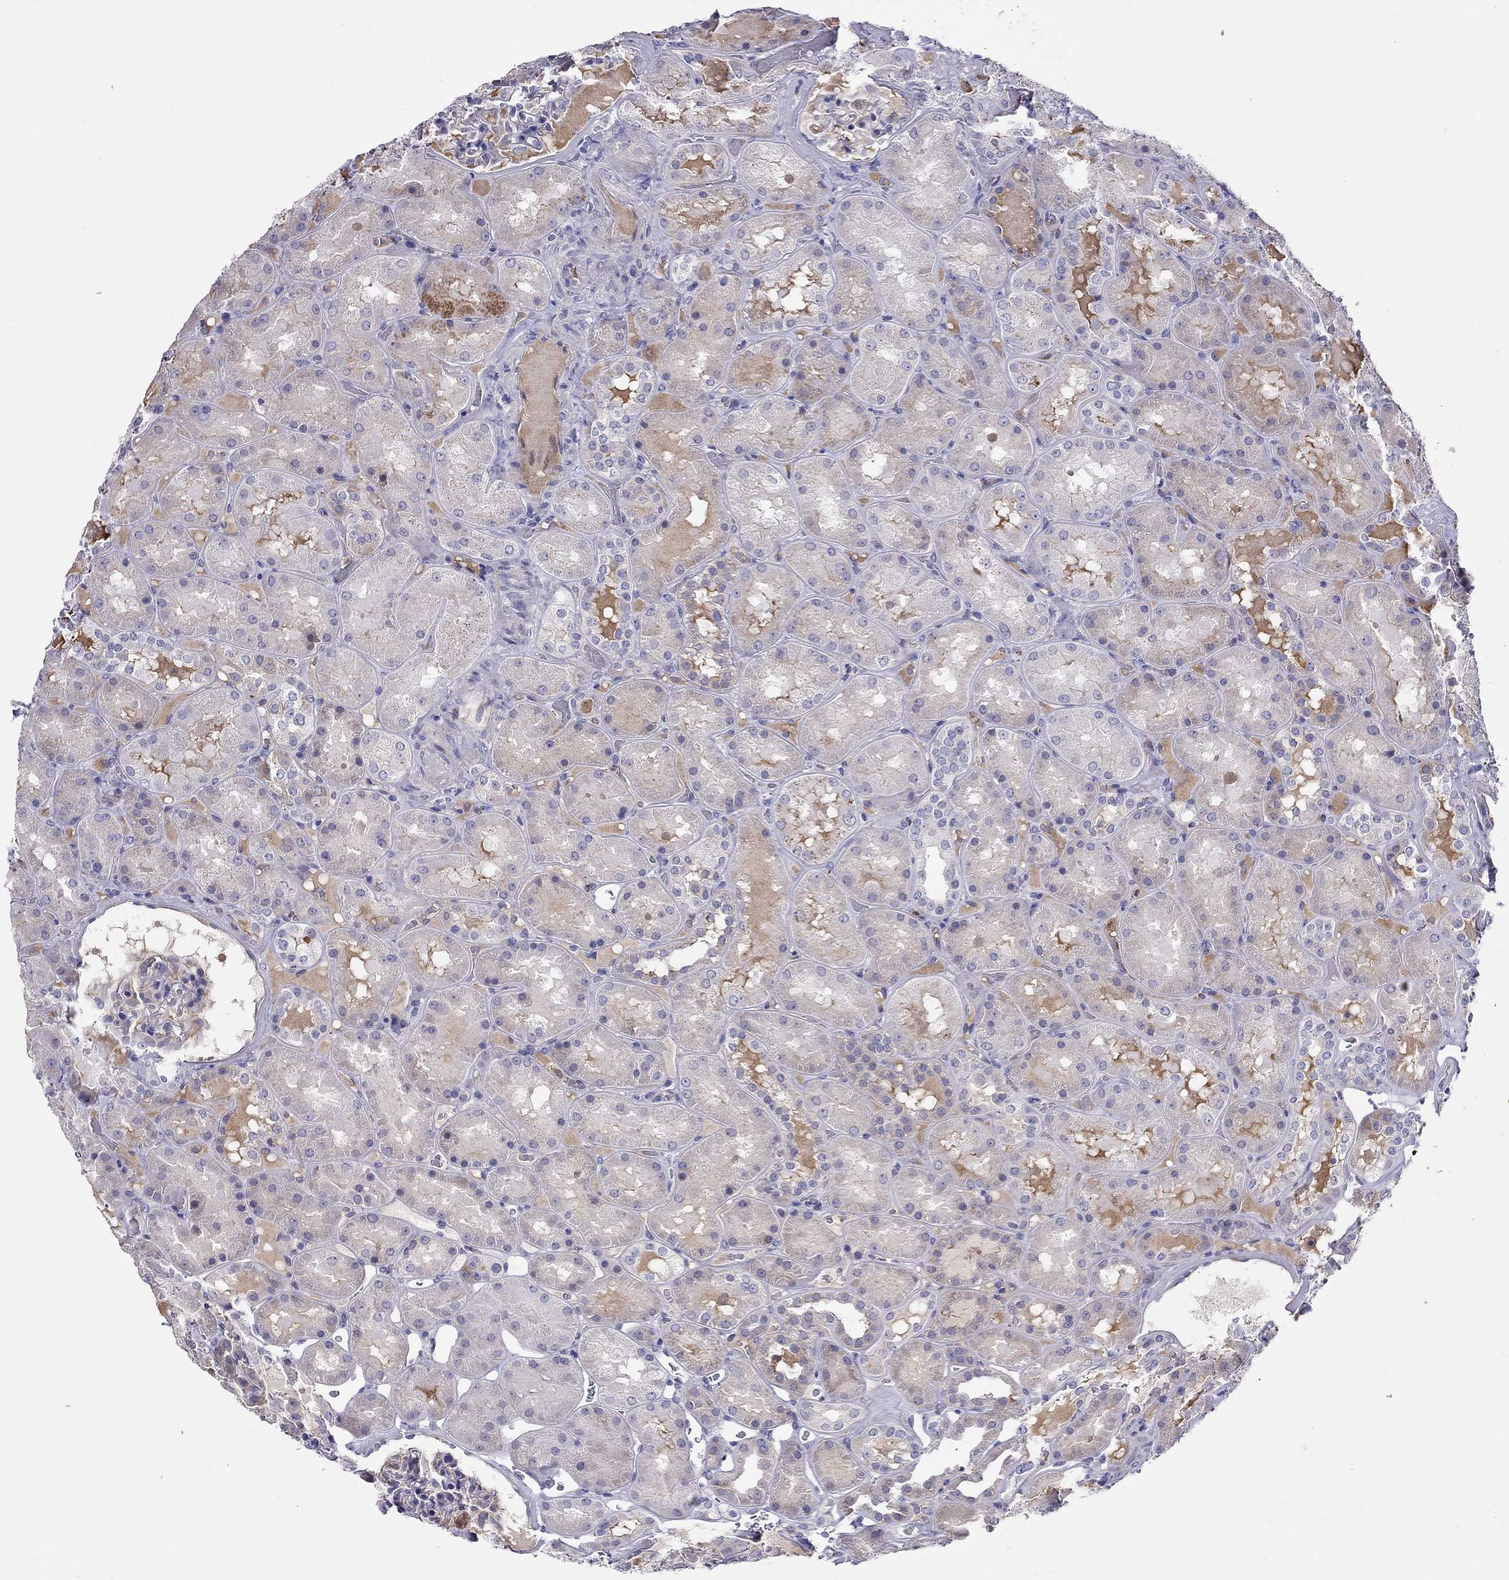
{"staining": {"intensity": "negative", "quantity": "none", "location": "none"}, "tissue": "kidney", "cell_type": "Cells in glomeruli", "image_type": "normal", "snomed": [{"axis": "morphology", "description": "Normal tissue, NOS"}, {"axis": "topography", "description": "Kidney"}], "caption": "Immunohistochemistry photomicrograph of benign kidney stained for a protein (brown), which exhibits no positivity in cells in glomeruli. (DAB (3,3'-diaminobenzidine) immunohistochemistry (IHC) with hematoxylin counter stain).", "gene": "SPINT4", "patient": {"sex": "male", "age": 73}}